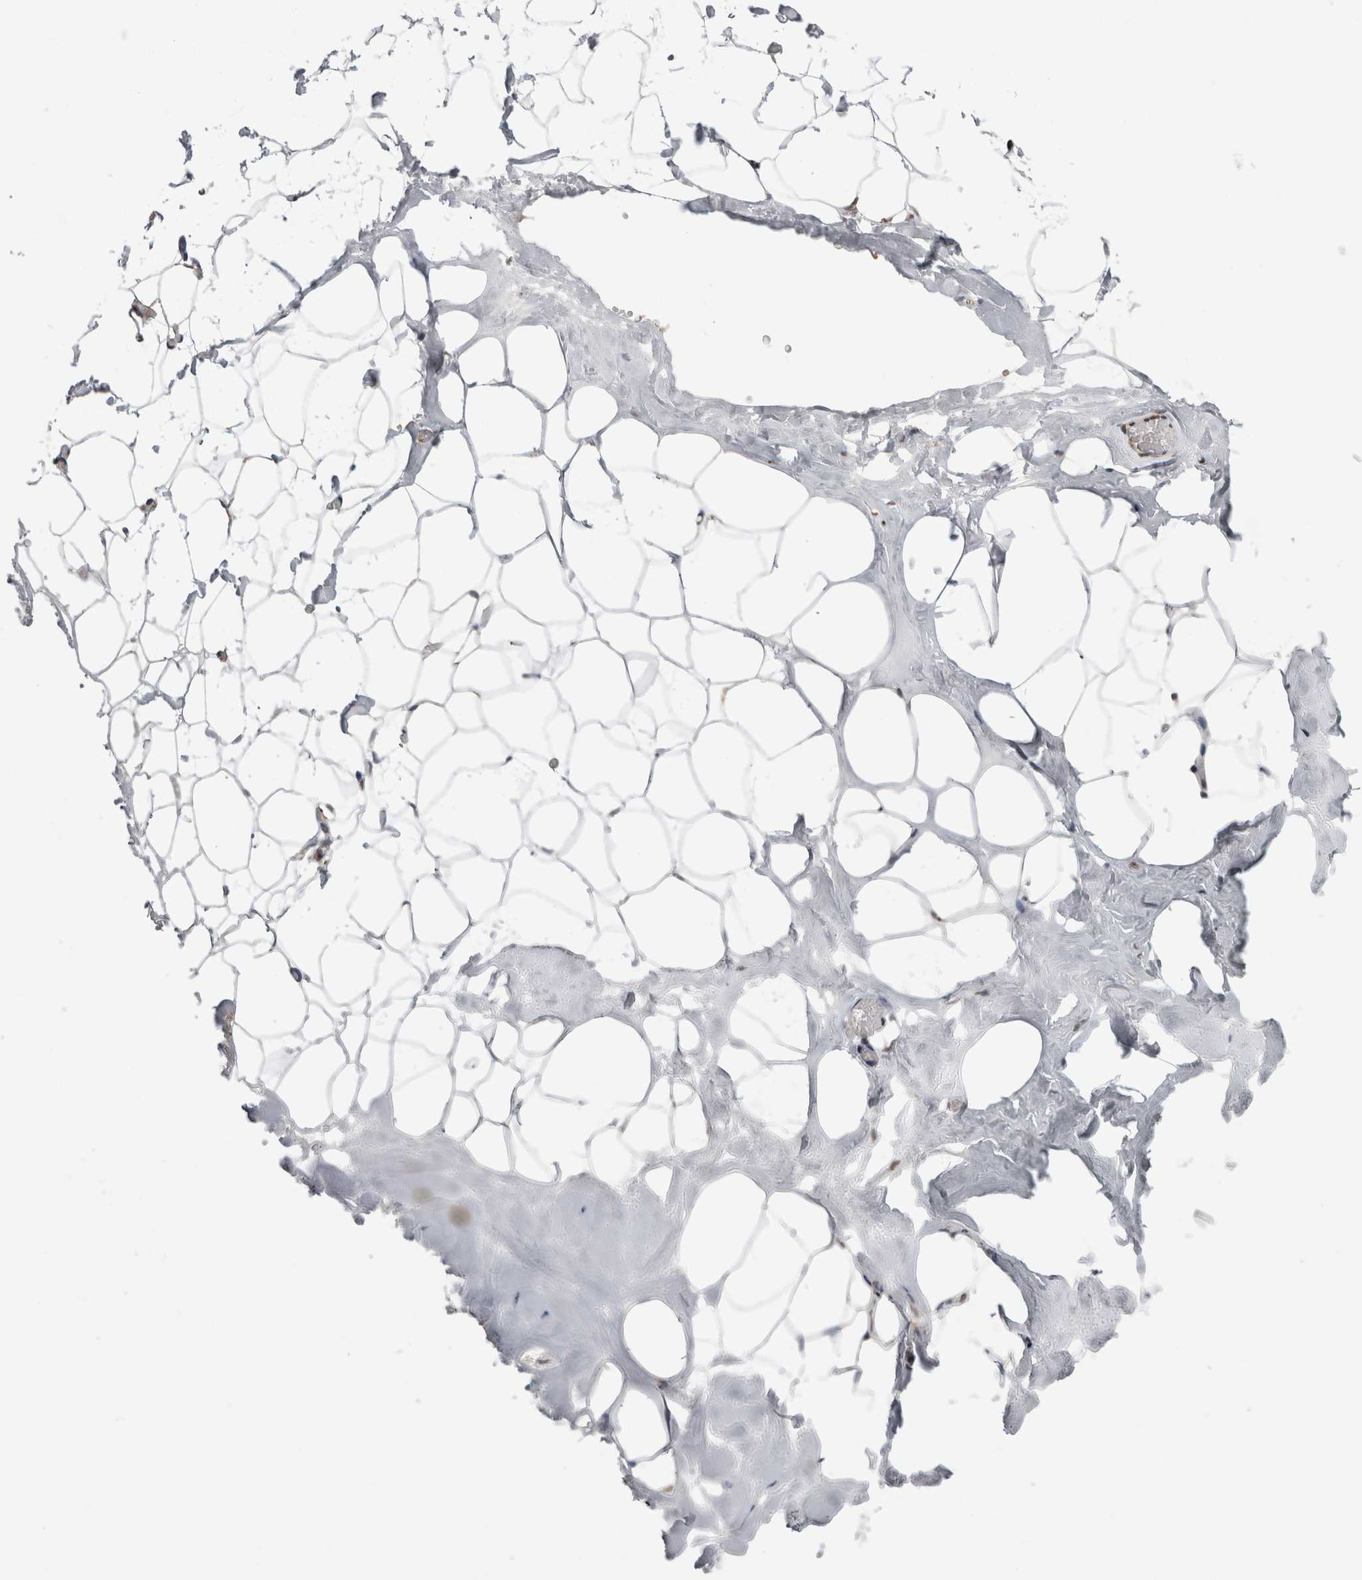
{"staining": {"intensity": "strong", "quantity": ">75%", "location": "nuclear"}, "tissue": "adipose tissue", "cell_type": "Adipocytes", "image_type": "normal", "snomed": [{"axis": "morphology", "description": "Normal tissue, NOS"}, {"axis": "morphology", "description": "Fibrosis, NOS"}, {"axis": "topography", "description": "Breast"}, {"axis": "topography", "description": "Adipose tissue"}], "caption": "Adipocytes display strong nuclear expression in approximately >75% of cells in normal adipose tissue.", "gene": "CPSF2", "patient": {"sex": "female", "age": 39}}